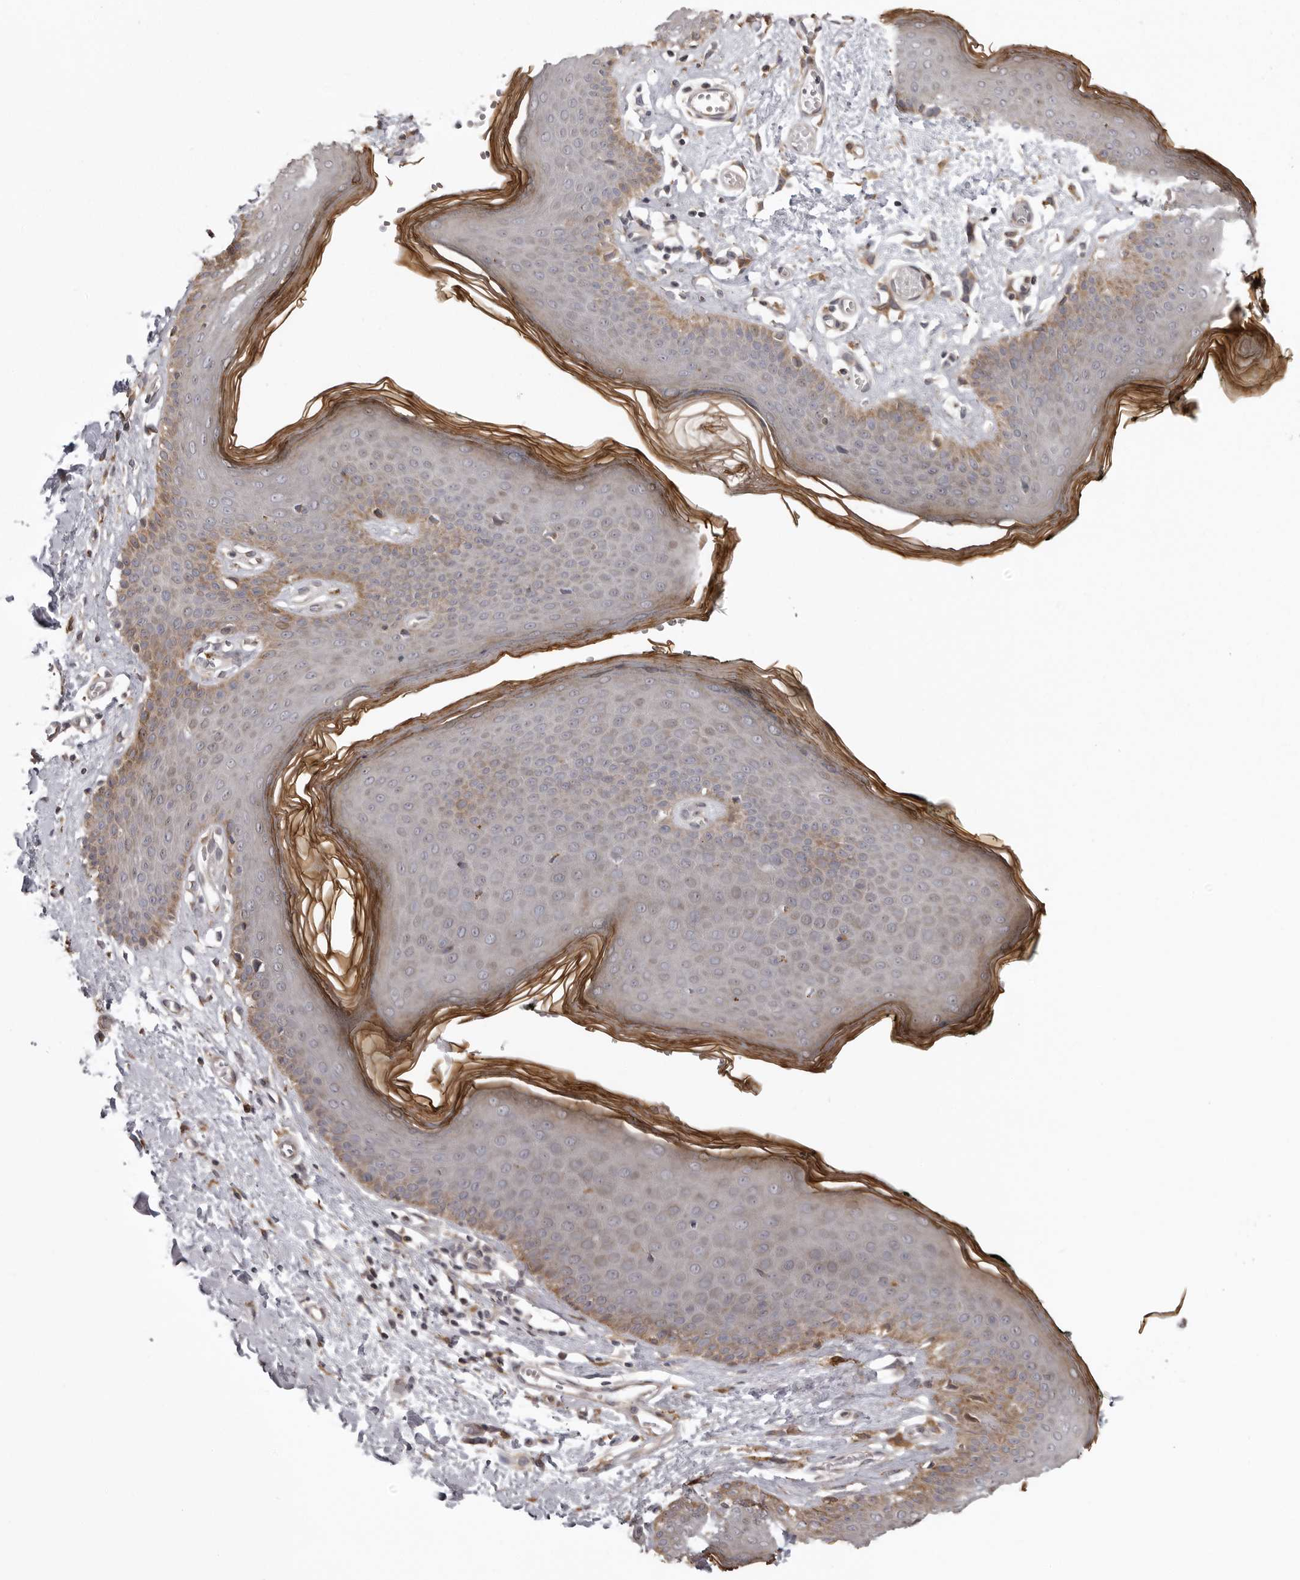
{"staining": {"intensity": "moderate", "quantity": "25%-75%", "location": "cytoplasmic/membranous"}, "tissue": "skin", "cell_type": "Epidermal cells", "image_type": "normal", "snomed": [{"axis": "morphology", "description": "Normal tissue, NOS"}, {"axis": "morphology", "description": "Inflammation, NOS"}, {"axis": "topography", "description": "Vulva"}], "caption": "Epidermal cells show medium levels of moderate cytoplasmic/membranous positivity in approximately 25%-75% of cells in benign human skin. (Stains: DAB (3,3'-diaminobenzidine) in brown, nuclei in blue, Microscopy: brightfield microscopy at high magnification).", "gene": "ZNRF1", "patient": {"sex": "female", "age": 84}}